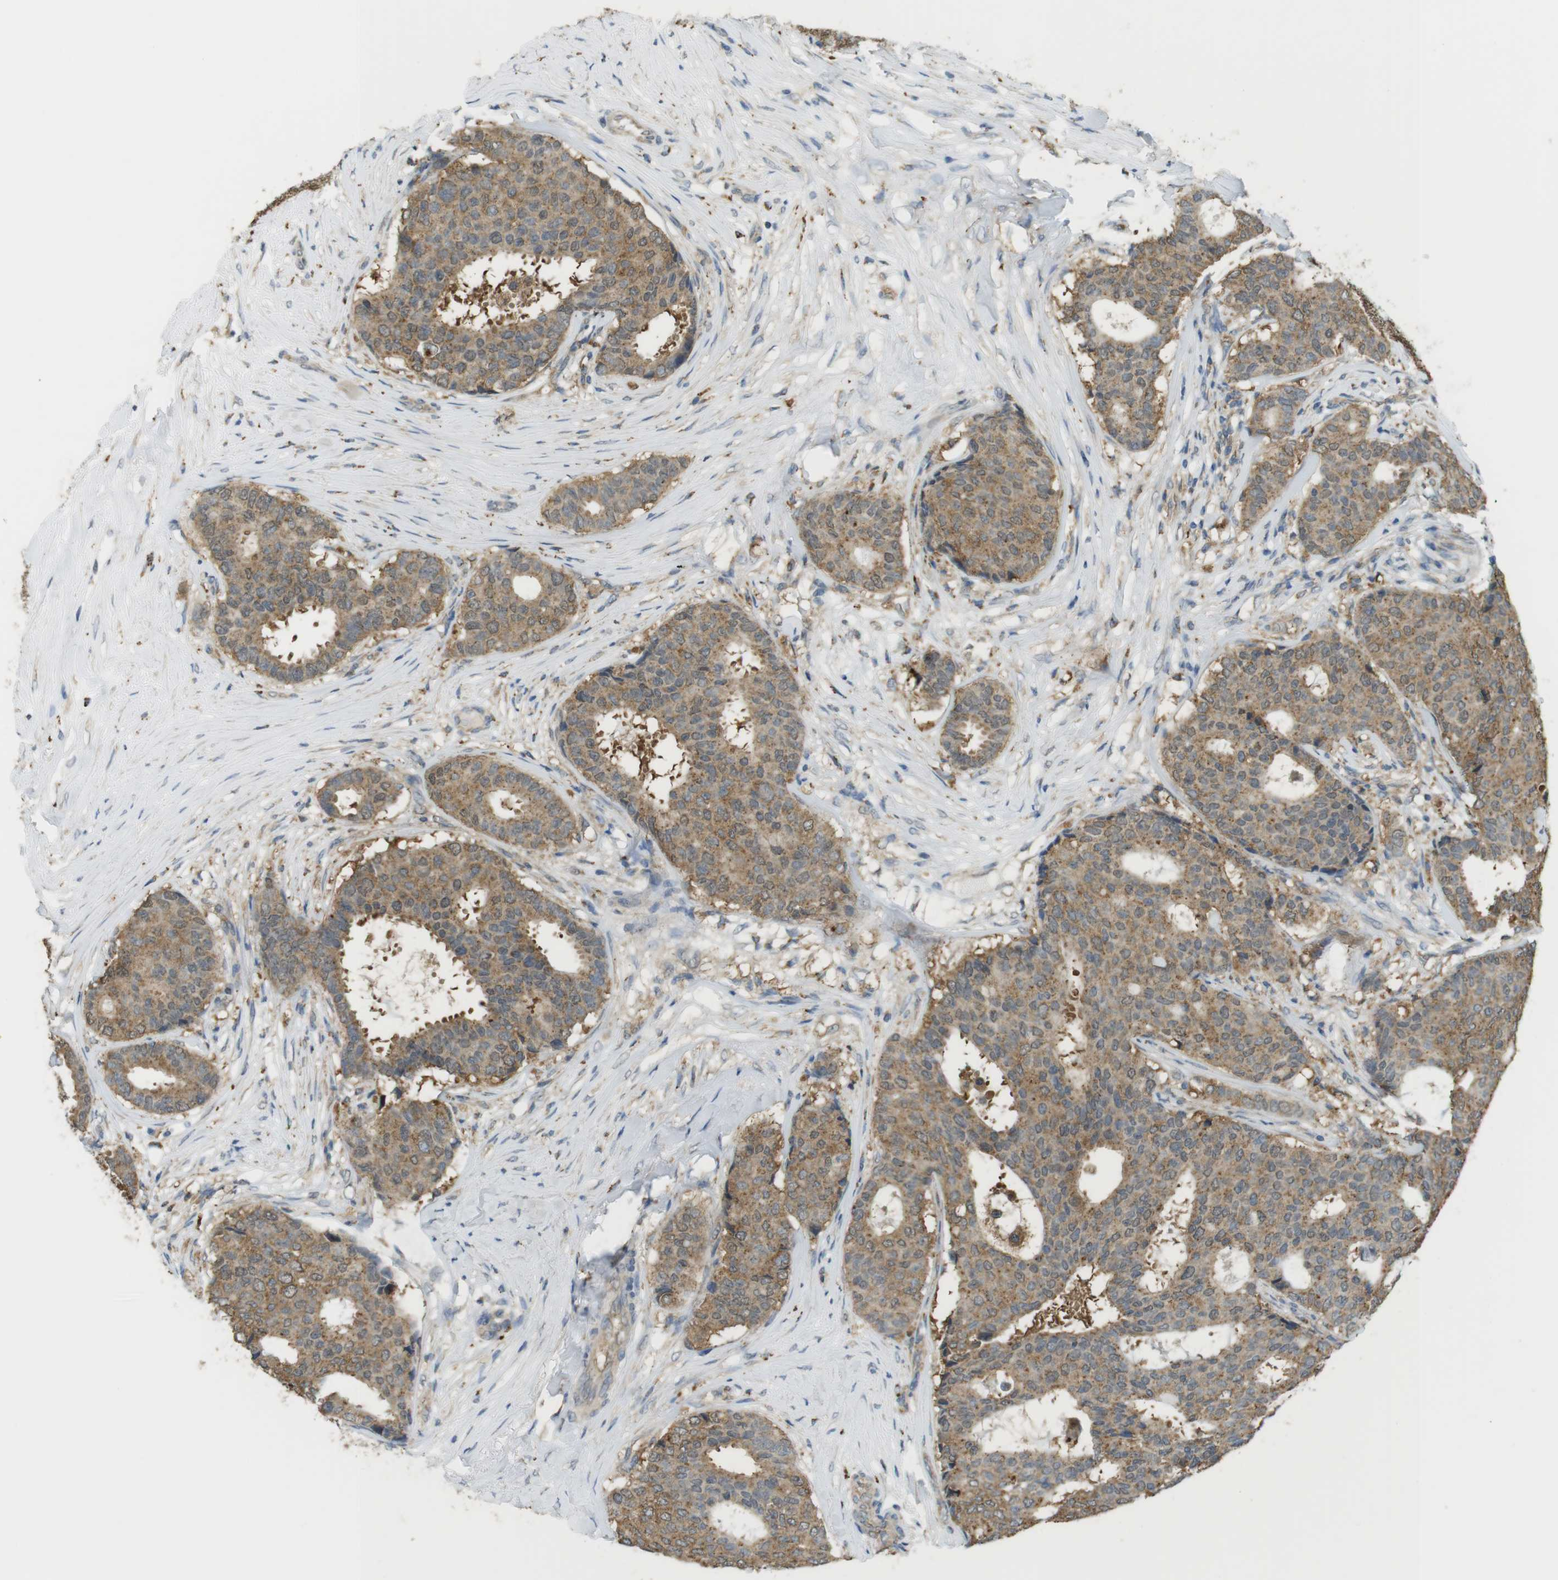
{"staining": {"intensity": "moderate", "quantity": ">75%", "location": "cytoplasmic/membranous"}, "tissue": "breast cancer", "cell_type": "Tumor cells", "image_type": "cancer", "snomed": [{"axis": "morphology", "description": "Duct carcinoma"}, {"axis": "topography", "description": "Breast"}], "caption": "Moderate cytoplasmic/membranous staining is present in about >75% of tumor cells in breast intraductal carcinoma.", "gene": "BRI3BP", "patient": {"sex": "female", "age": 75}}